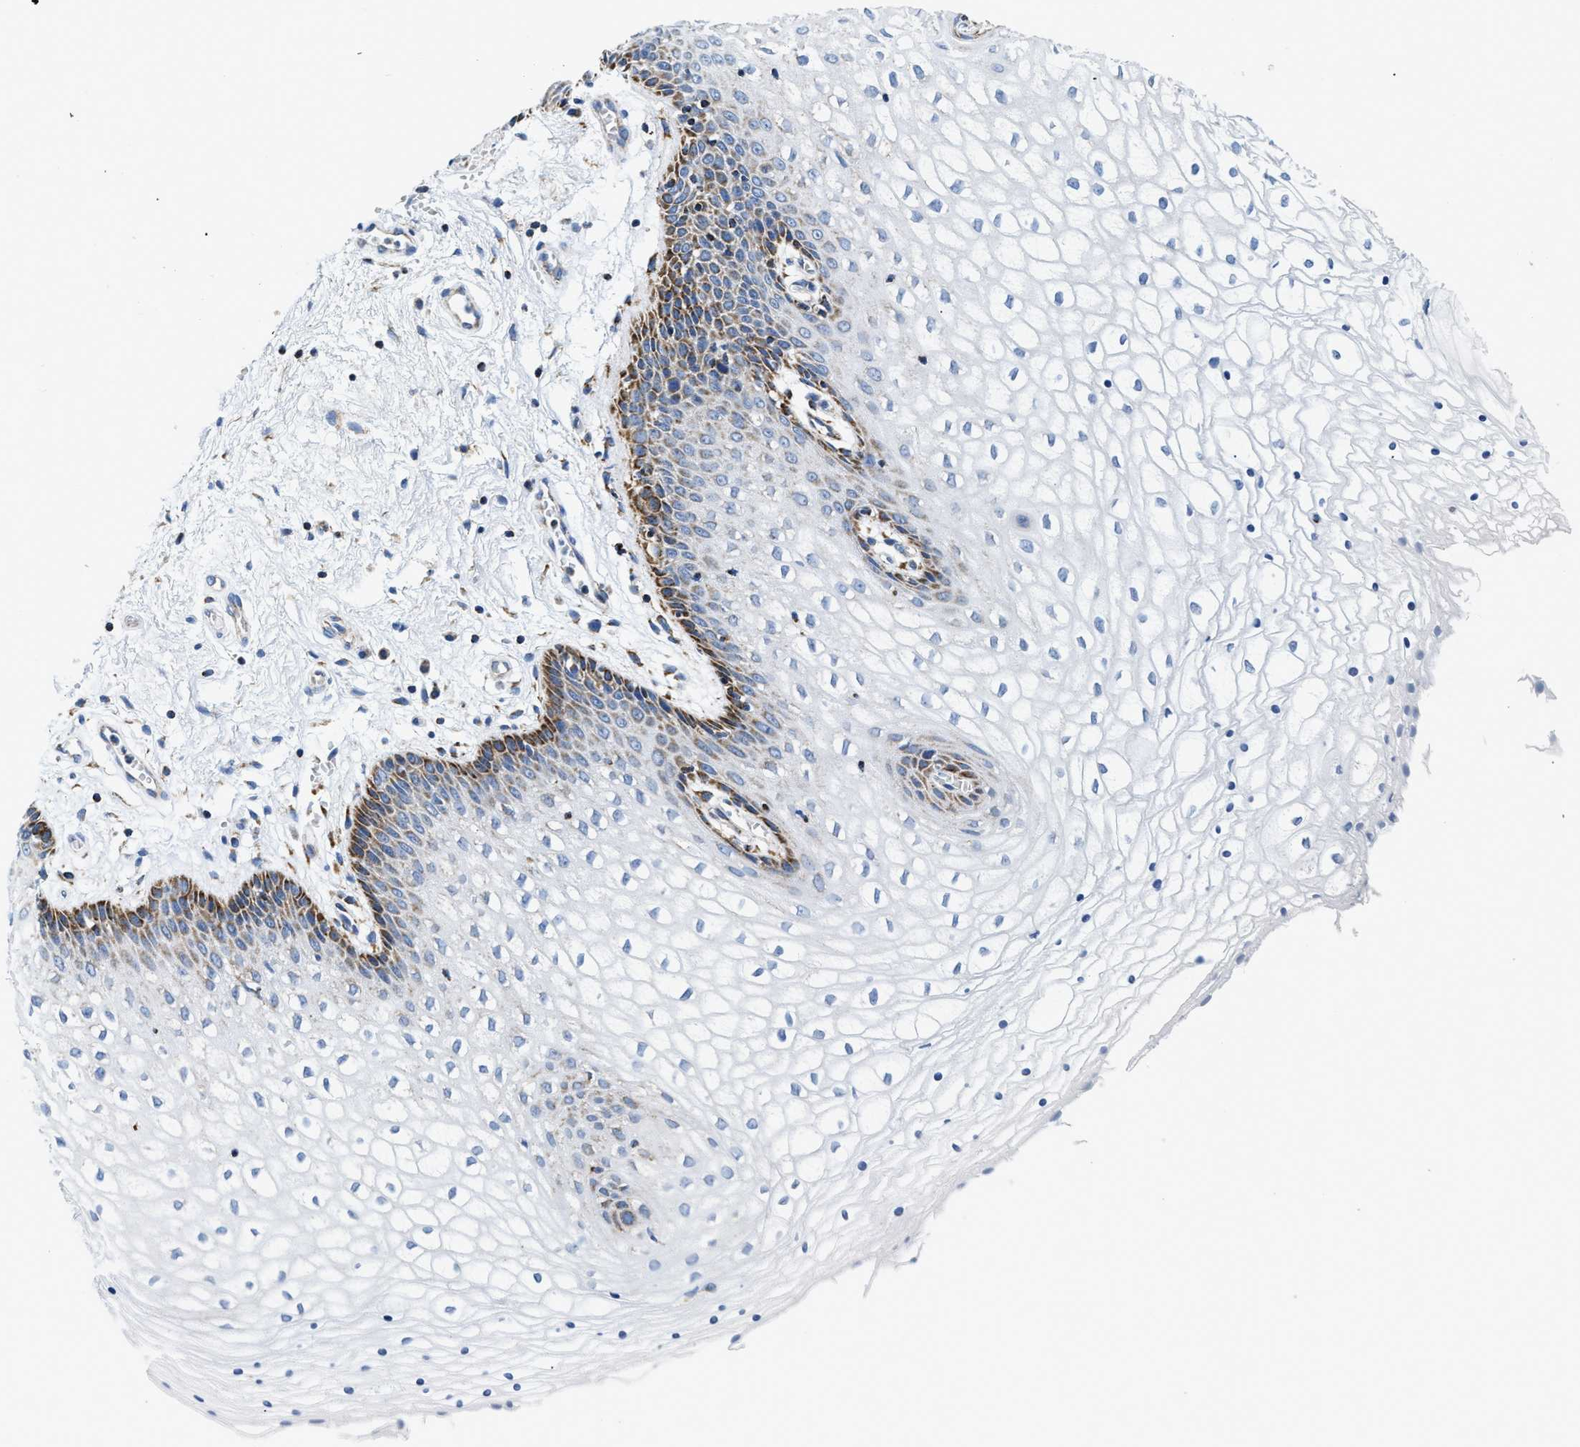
{"staining": {"intensity": "moderate", "quantity": "<25%", "location": "cytoplasmic/membranous"}, "tissue": "vagina", "cell_type": "Squamous epithelial cells", "image_type": "normal", "snomed": [{"axis": "morphology", "description": "Normal tissue, NOS"}, {"axis": "topography", "description": "Vagina"}], "caption": "Immunohistochemistry (IHC) of benign vagina reveals low levels of moderate cytoplasmic/membranous staining in about <25% of squamous epithelial cells. The staining is performed using DAB brown chromogen to label protein expression. The nuclei are counter-stained blue using hematoxylin.", "gene": "SFXN1", "patient": {"sex": "female", "age": 34}}